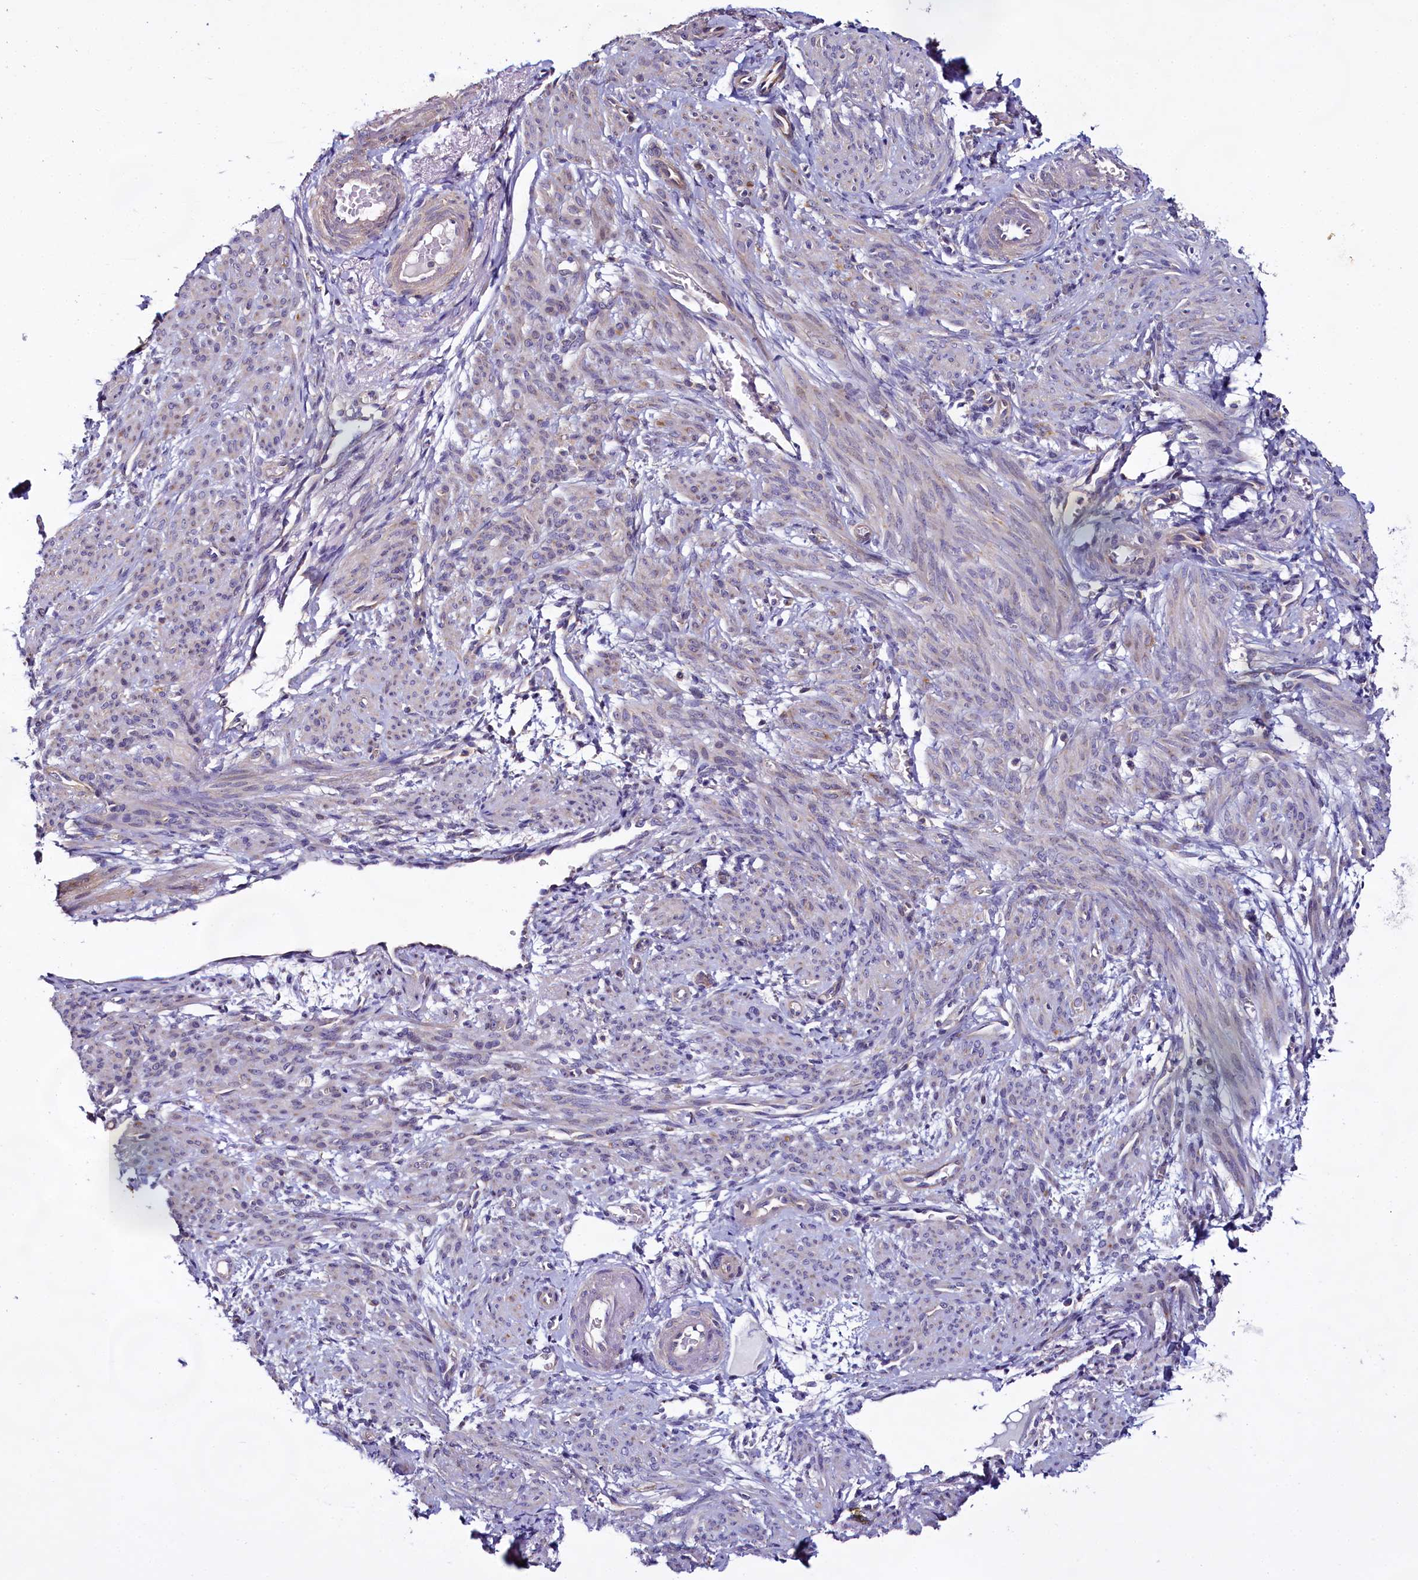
{"staining": {"intensity": "weak", "quantity": "<25%", "location": "cytoplasmic/membranous"}, "tissue": "smooth muscle", "cell_type": "Smooth muscle cells", "image_type": "normal", "snomed": [{"axis": "morphology", "description": "Normal tissue, NOS"}, {"axis": "topography", "description": "Smooth muscle"}], "caption": "High magnification brightfield microscopy of normal smooth muscle stained with DAB (3,3'-diaminobenzidine) (brown) and counterstained with hematoxylin (blue): smooth muscle cells show no significant positivity.", "gene": "CEP295", "patient": {"sex": "female", "age": 39}}